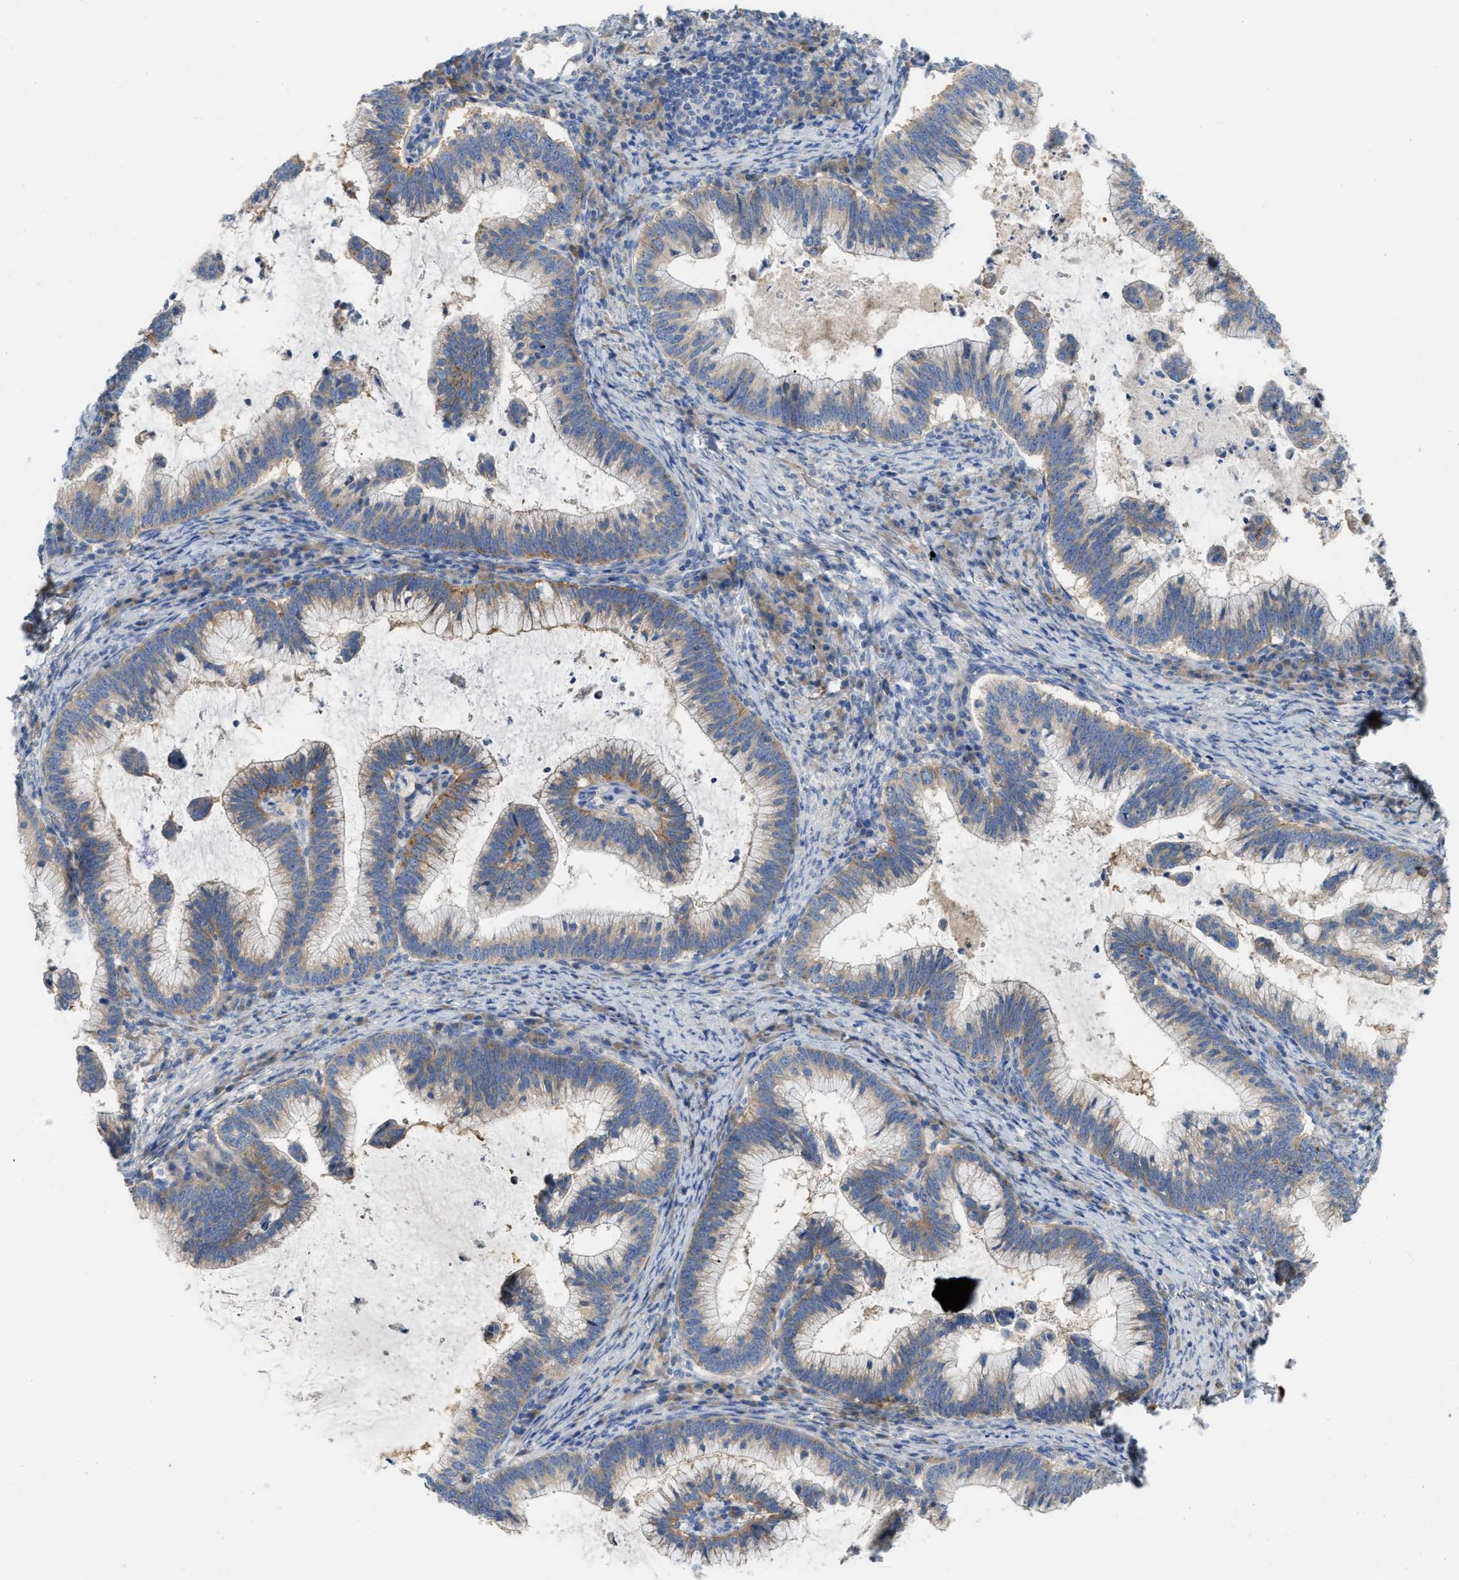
{"staining": {"intensity": "moderate", "quantity": "25%-75%", "location": "cytoplasmic/membranous"}, "tissue": "cervical cancer", "cell_type": "Tumor cells", "image_type": "cancer", "snomed": [{"axis": "morphology", "description": "Adenocarcinoma, NOS"}, {"axis": "topography", "description": "Cervix"}], "caption": "Immunohistochemical staining of cervical adenocarcinoma demonstrates moderate cytoplasmic/membranous protein staining in approximately 25%-75% of tumor cells. (Stains: DAB in brown, nuclei in blue, Microscopy: brightfield microscopy at high magnification).", "gene": "DHX58", "patient": {"sex": "female", "age": 36}}